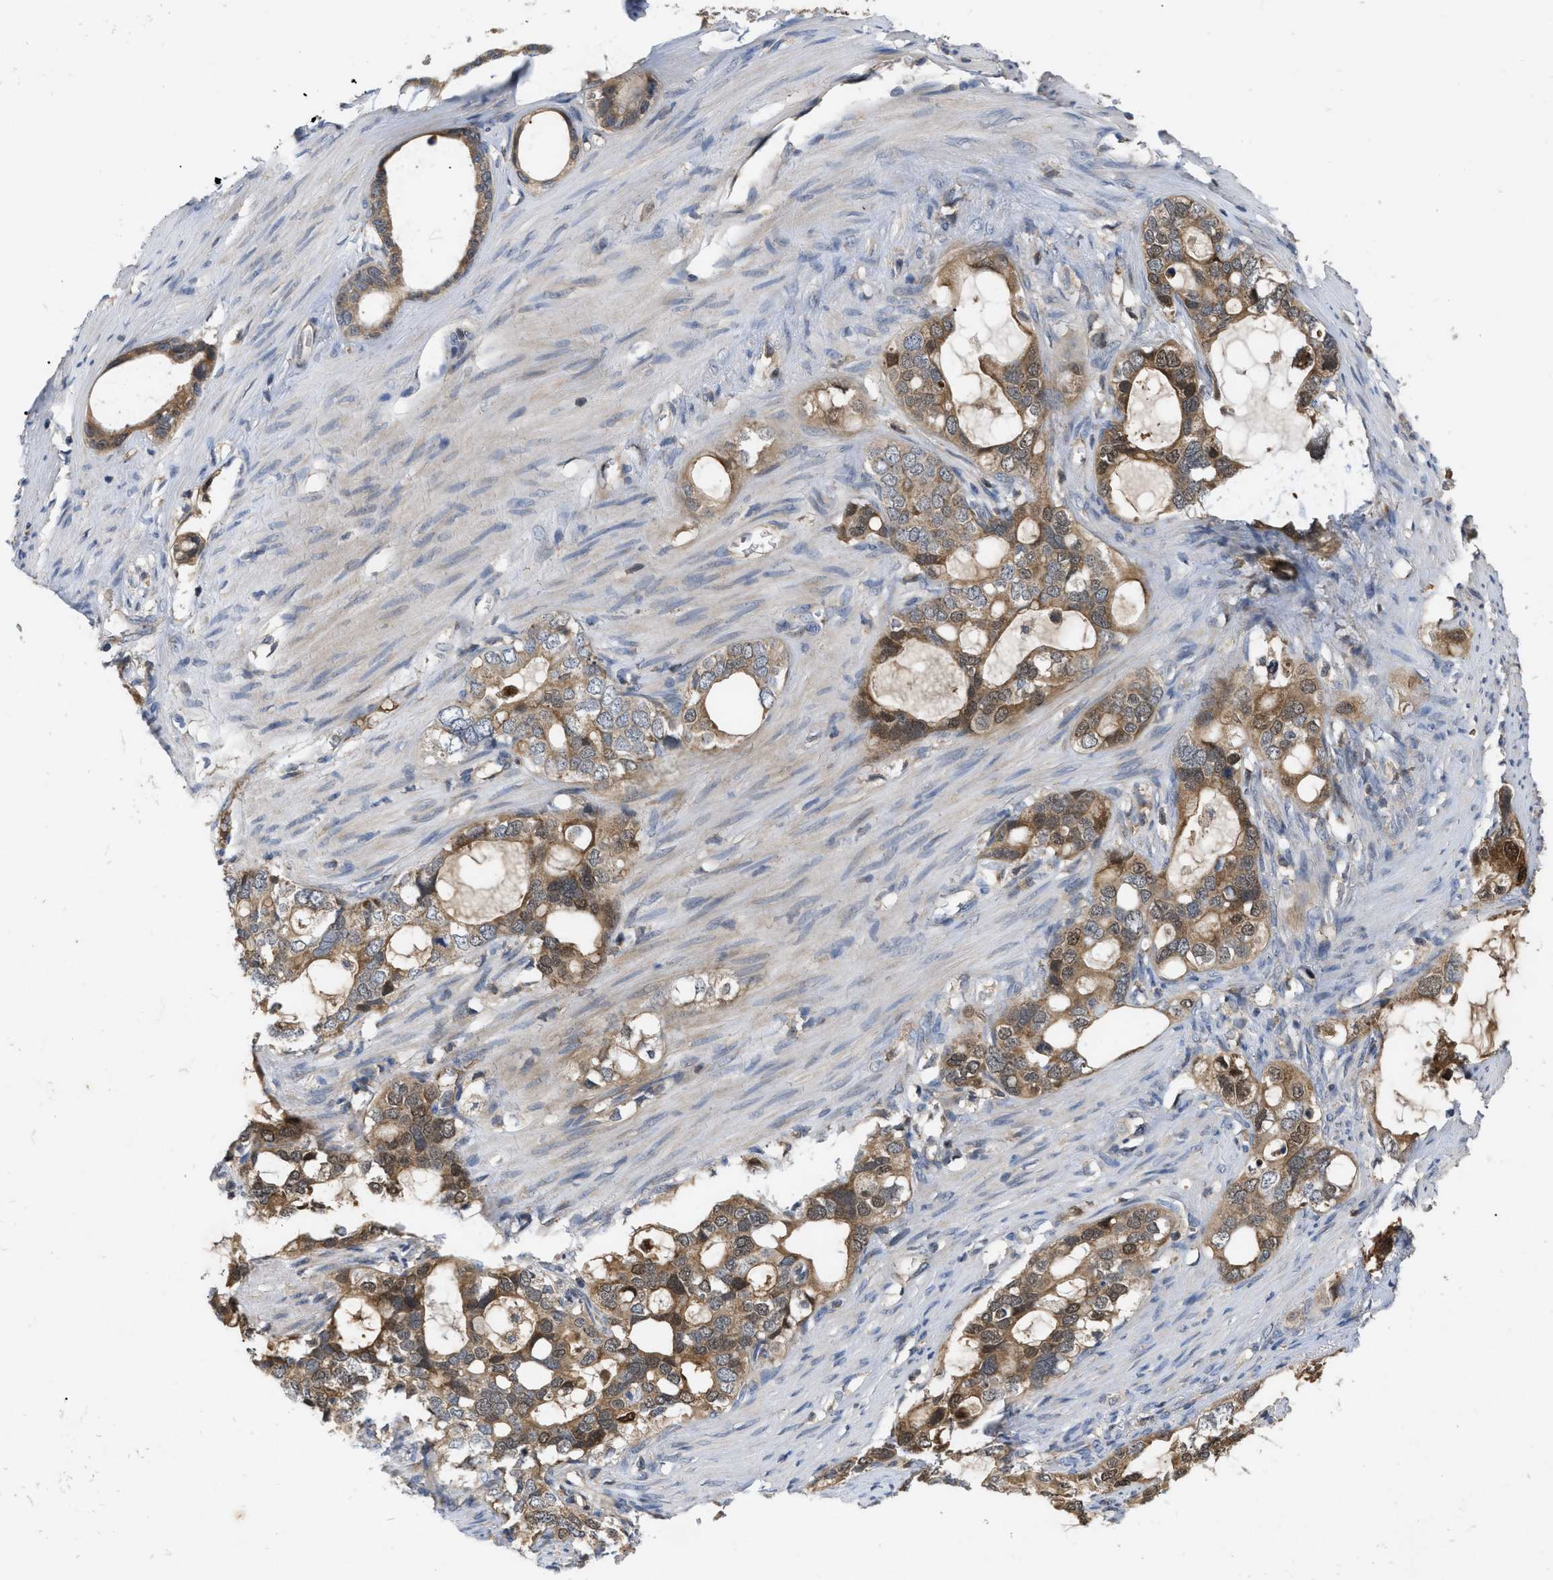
{"staining": {"intensity": "moderate", "quantity": ">75%", "location": "cytoplasmic/membranous"}, "tissue": "stomach cancer", "cell_type": "Tumor cells", "image_type": "cancer", "snomed": [{"axis": "morphology", "description": "Adenocarcinoma, NOS"}, {"axis": "topography", "description": "Stomach"}], "caption": "Immunohistochemistry (IHC) of human stomach adenocarcinoma demonstrates medium levels of moderate cytoplasmic/membranous positivity in about >75% of tumor cells.", "gene": "RAB2A", "patient": {"sex": "female", "age": 75}}